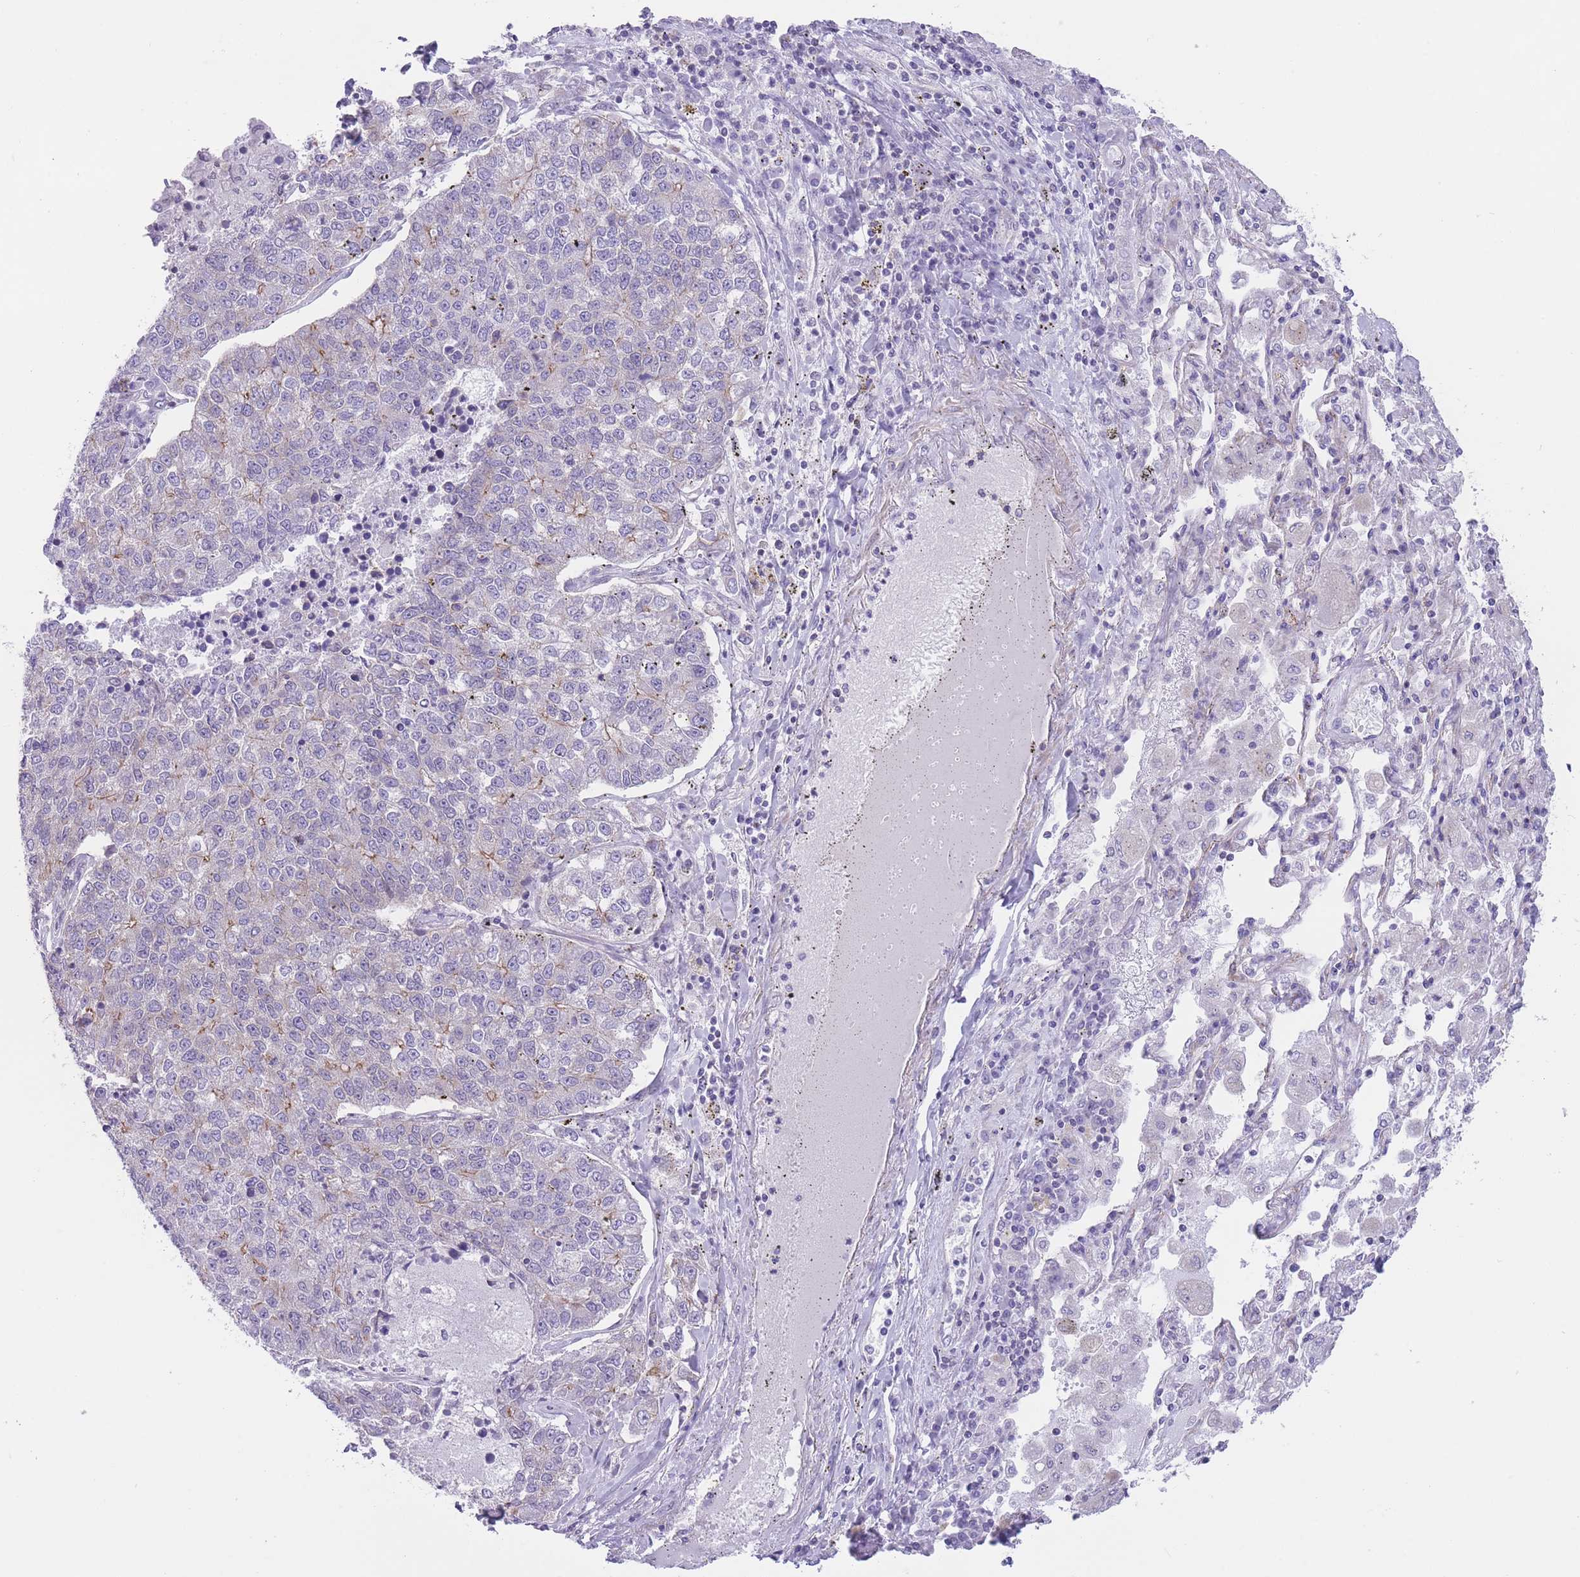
{"staining": {"intensity": "moderate", "quantity": "<25%", "location": "cytoplasmic/membranous"}, "tissue": "lung cancer", "cell_type": "Tumor cells", "image_type": "cancer", "snomed": [{"axis": "morphology", "description": "Adenocarcinoma, NOS"}, {"axis": "topography", "description": "Lung"}], "caption": "Immunohistochemistry (DAB (3,3'-diaminobenzidine)) staining of human adenocarcinoma (lung) displays moderate cytoplasmic/membranous protein positivity in about <25% of tumor cells.", "gene": "OR11H12", "patient": {"sex": "male", "age": 49}}